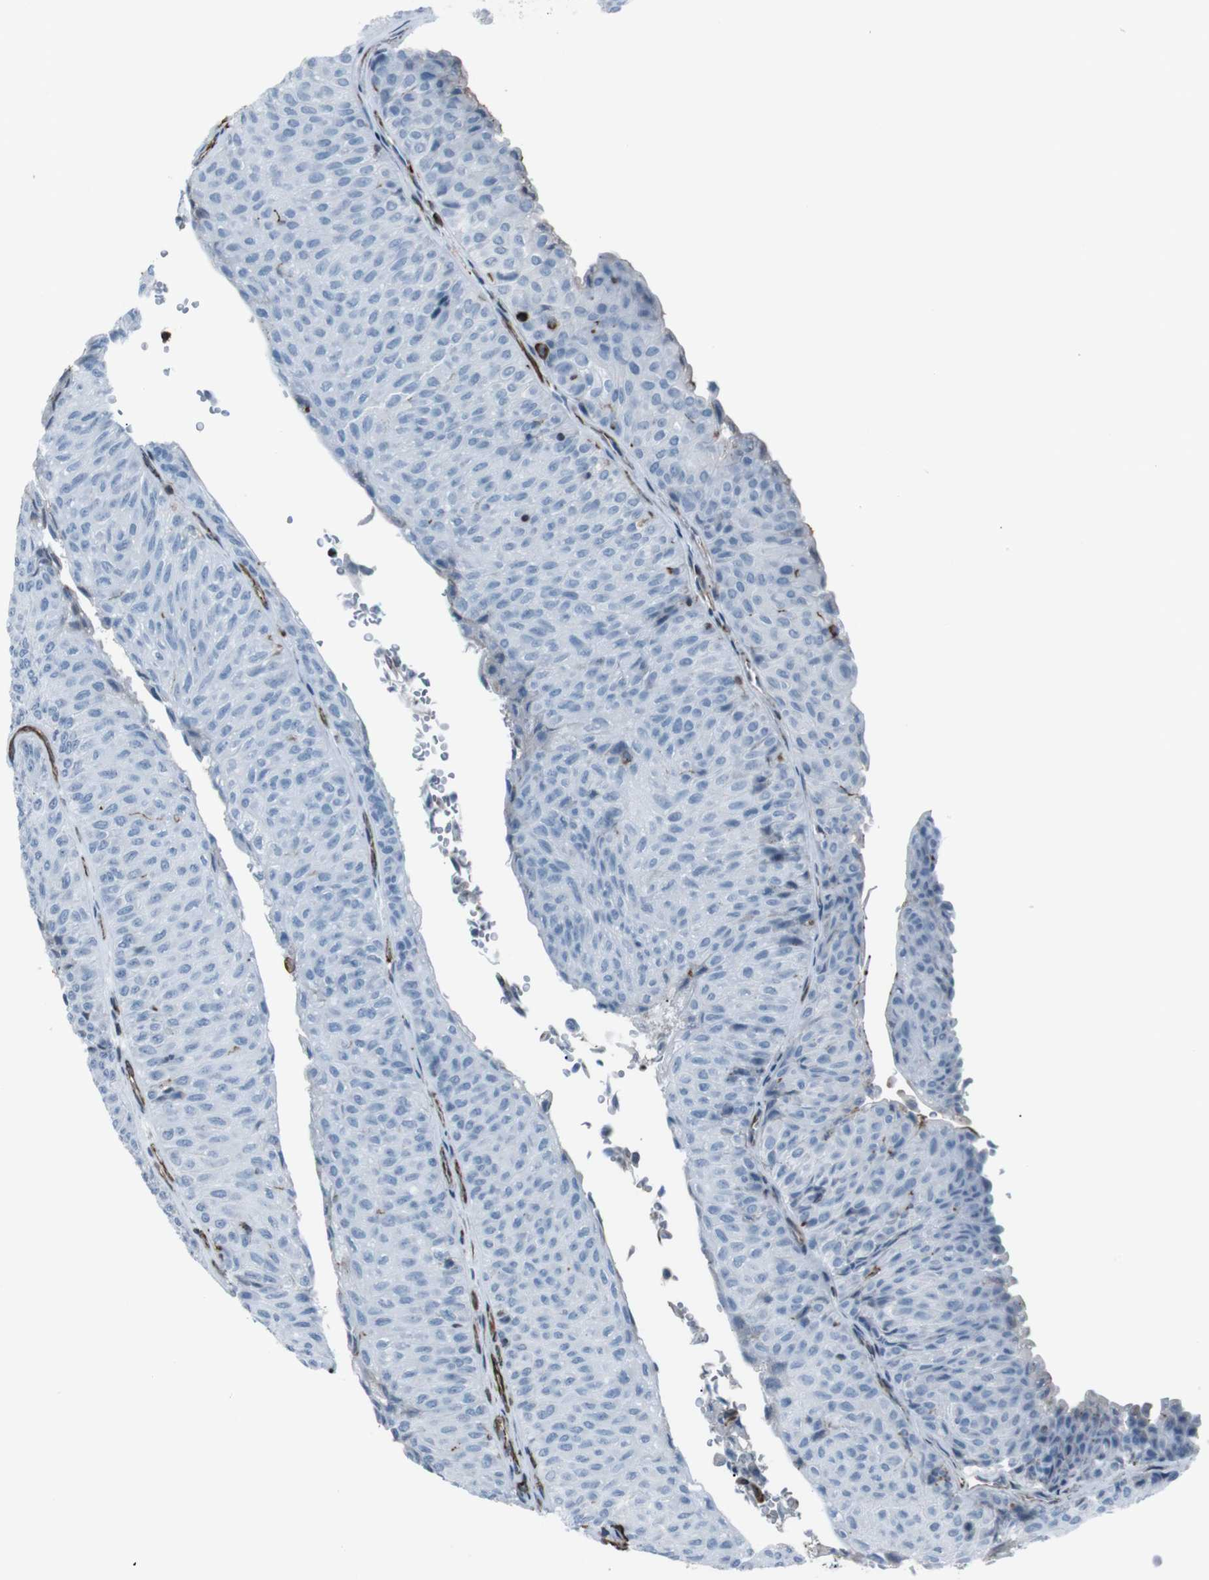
{"staining": {"intensity": "negative", "quantity": "none", "location": "none"}, "tissue": "urothelial cancer", "cell_type": "Tumor cells", "image_type": "cancer", "snomed": [{"axis": "morphology", "description": "Urothelial carcinoma, Low grade"}, {"axis": "topography", "description": "Urinary bladder"}], "caption": "Low-grade urothelial carcinoma was stained to show a protein in brown. There is no significant expression in tumor cells. (DAB immunohistochemistry with hematoxylin counter stain).", "gene": "ZDHHC6", "patient": {"sex": "male", "age": 78}}